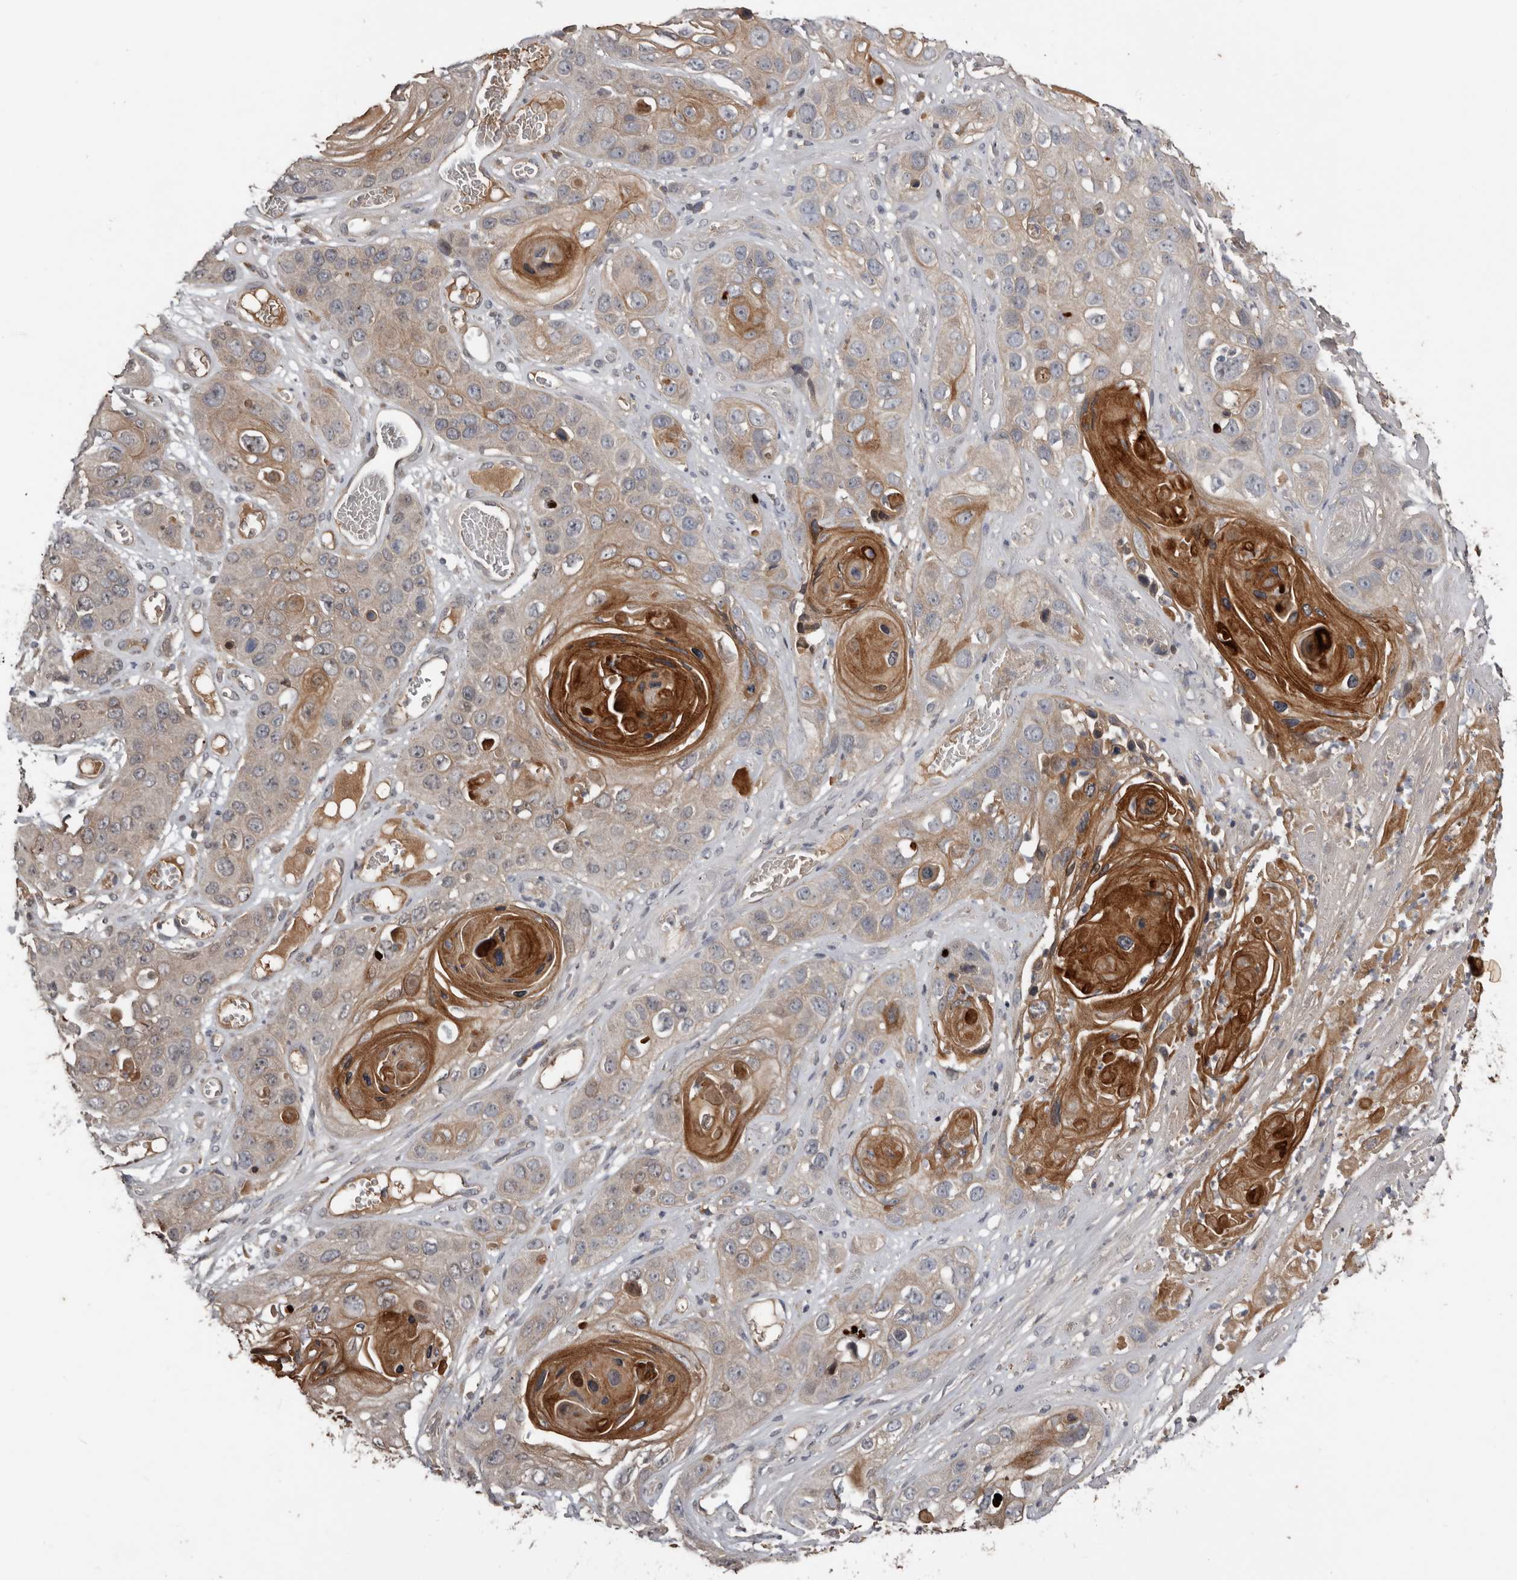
{"staining": {"intensity": "moderate", "quantity": "25%-75%", "location": "cytoplasmic/membranous"}, "tissue": "skin cancer", "cell_type": "Tumor cells", "image_type": "cancer", "snomed": [{"axis": "morphology", "description": "Squamous cell carcinoma, NOS"}, {"axis": "topography", "description": "Skin"}], "caption": "A medium amount of moderate cytoplasmic/membranous staining is appreciated in about 25%-75% of tumor cells in skin cancer tissue.", "gene": "NMUR1", "patient": {"sex": "male", "age": 55}}